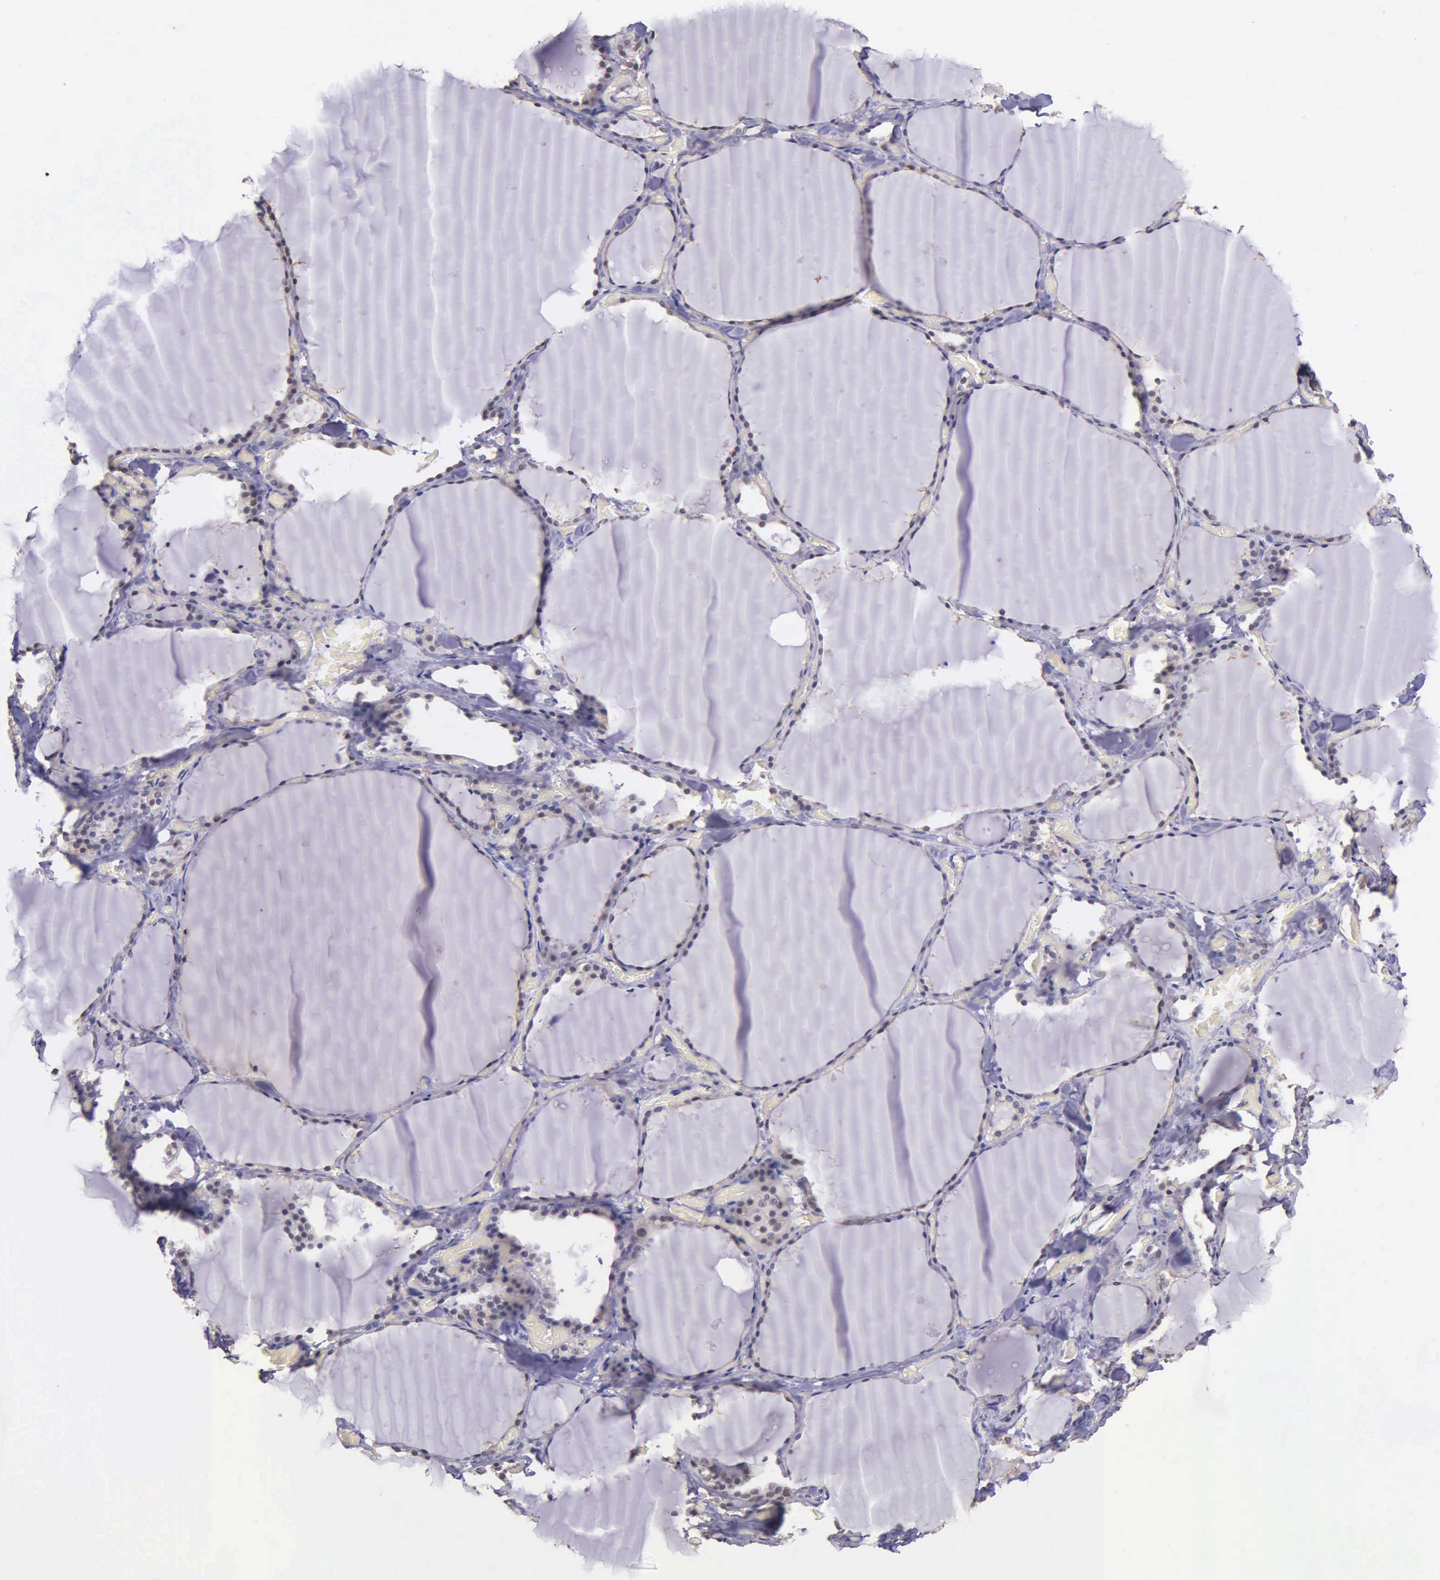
{"staining": {"intensity": "weak", "quantity": ">75%", "location": "cytoplasmic/membranous,nuclear"}, "tissue": "thyroid gland", "cell_type": "Glandular cells", "image_type": "normal", "snomed": [{"axis": "morphology", "description": "Normal tissue, NOS"}, {"axis": "topography", "description": "Thyroid gland"}], "caption": "High-power microscopy captured an IHC photomicrograph of normal thyroid gland, revealing weak cytoplasmic/membranous,nuclear positivity in about >75% of glandular cells. (DAB (3,3'-diaminobenzidine) IHC with brightfield microscopy, high magnification).", "gene": "PSMC1", "patient": {"sex": "male", "age": 34}}